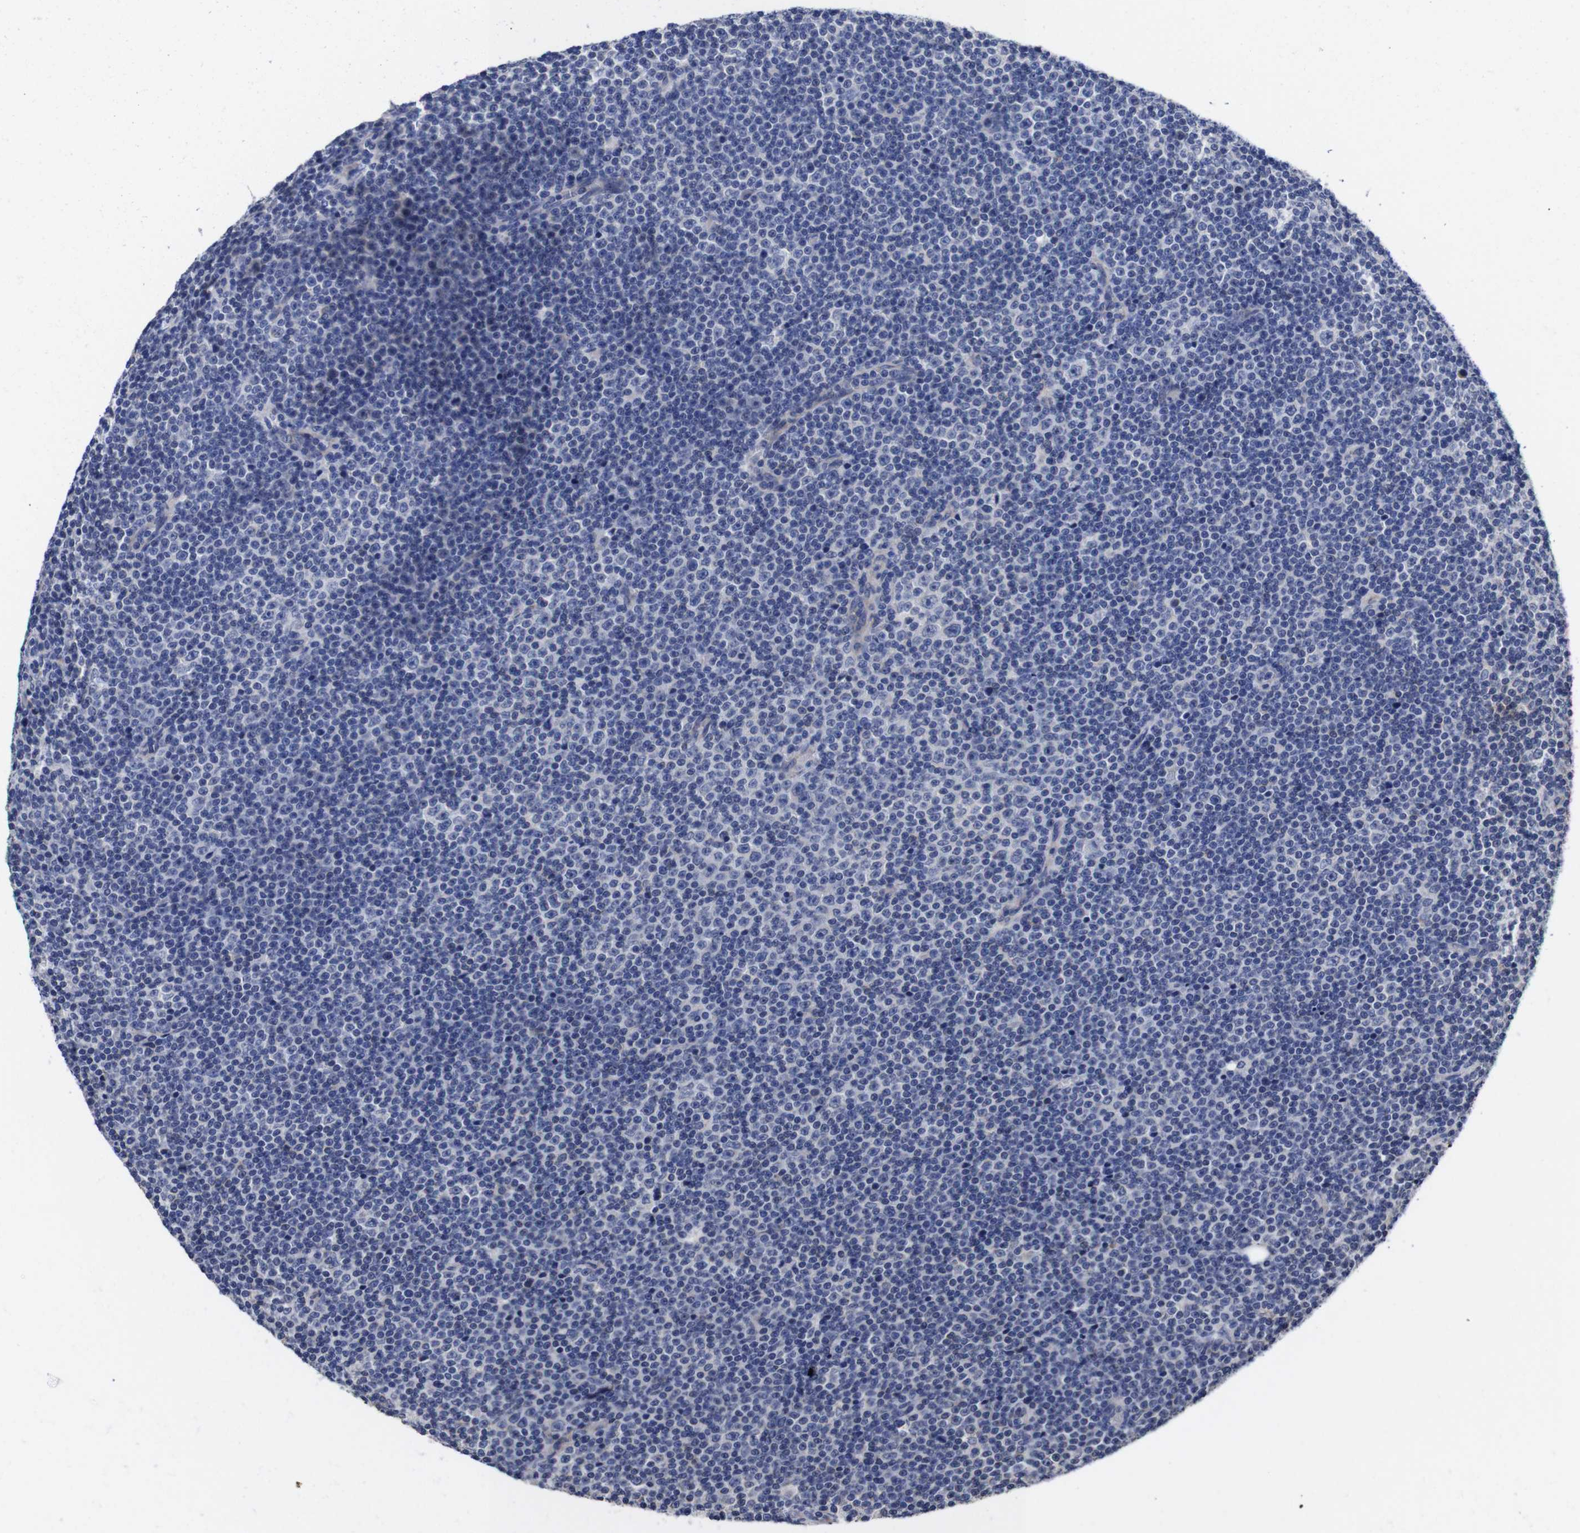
{"staining": {"intensity": "negative", "quantity": "none", "location": "none"}, "tissue": "lymphoma", "cell_type": "Tumor cells", "image_type": "cancer", "snomed": [{"axis": "morphology", "description": "Malignant lymphoma, non-Hodgkin's type, Low grade"}, {"axis": "topography", "description": "Lymph node"}], "caption": "Low-grade malignant lymphoma, non-Hodgkin's type was stained to show a protein in brown. There is no significant expression in tumor cells.", "gene": "OPN3", "patient": {"sex": "female", "age": 67}}